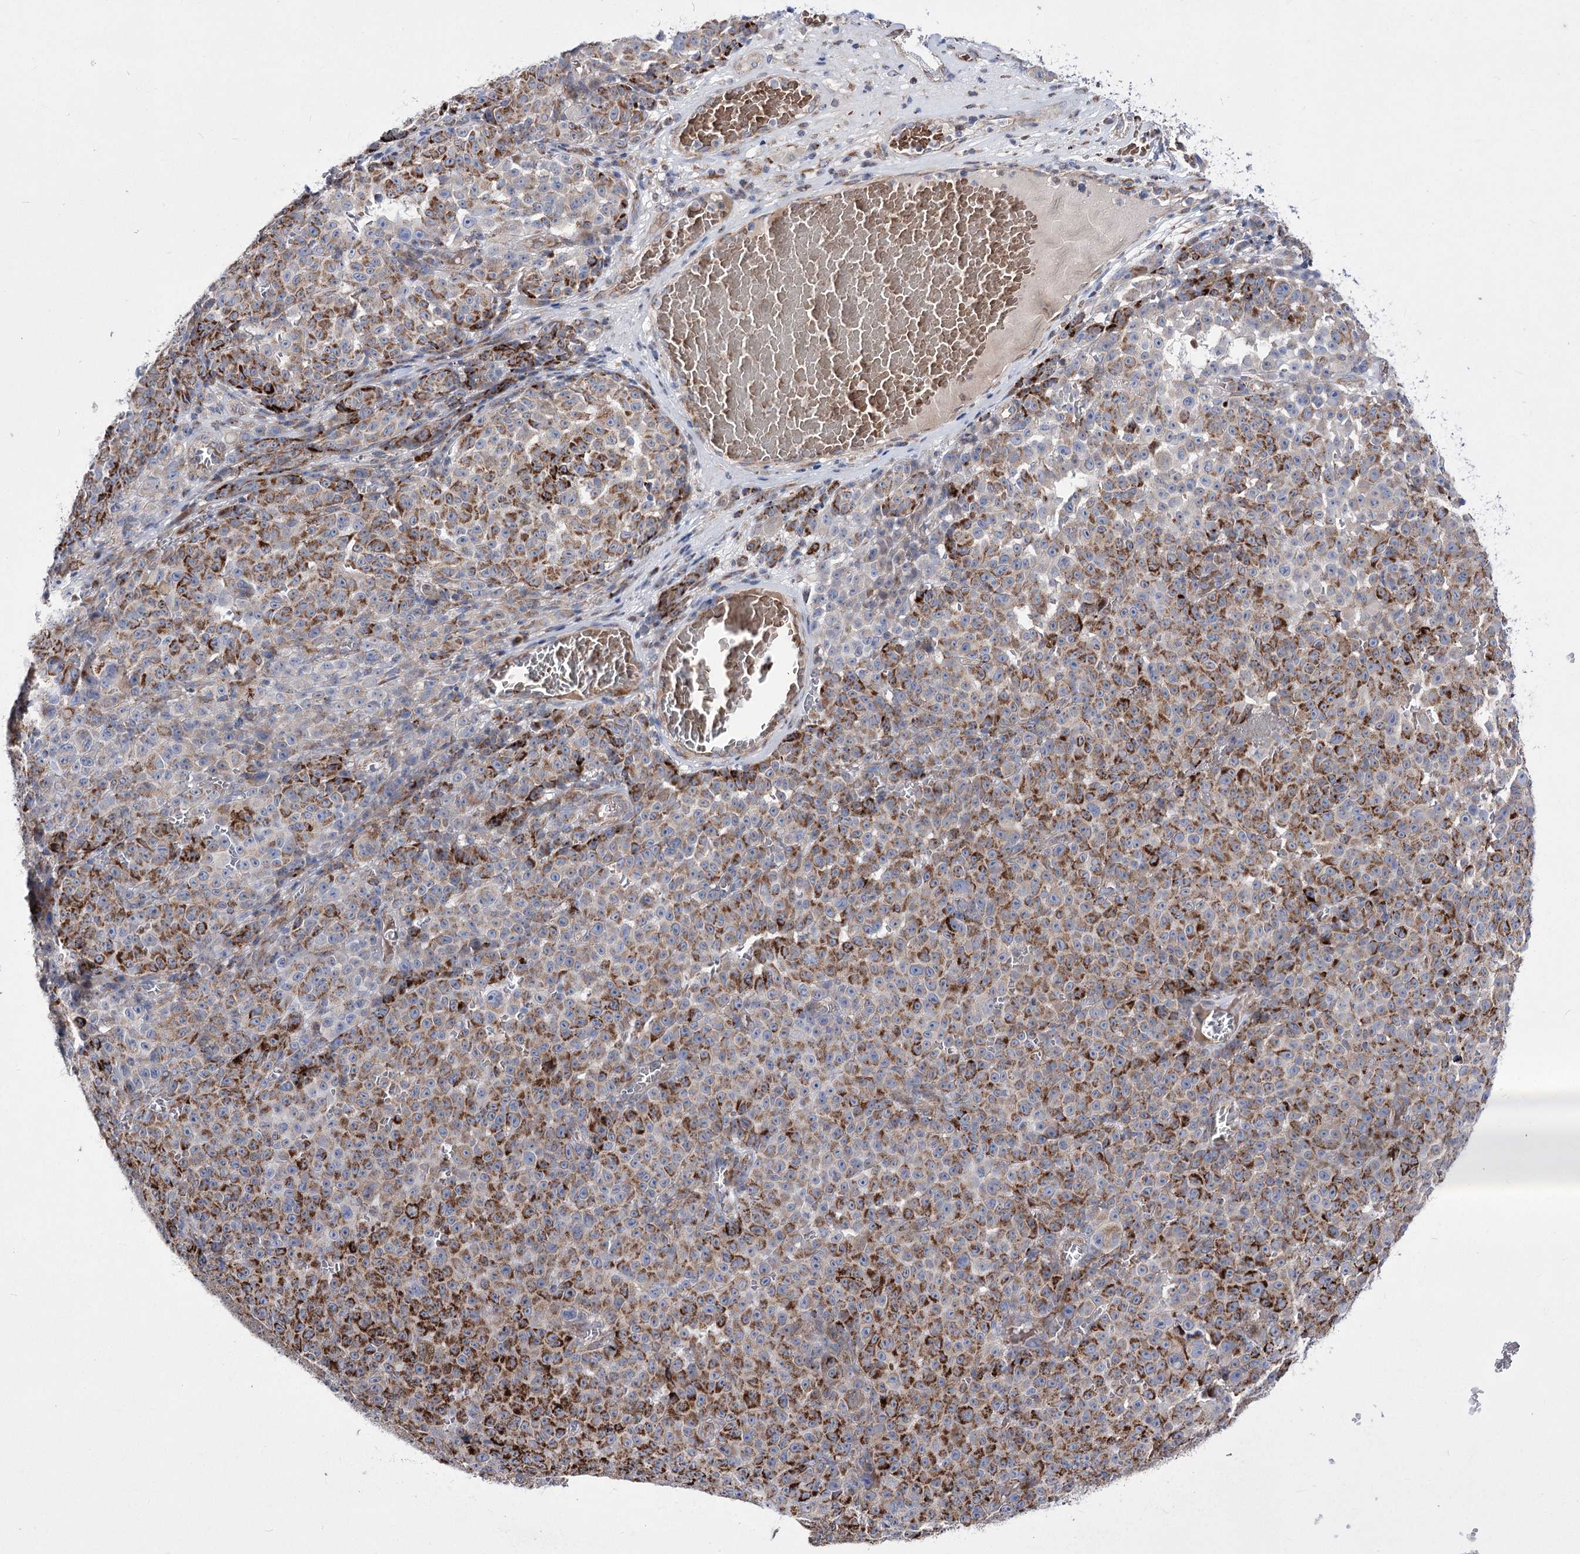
{"staining": {"intensity": "moderate", "quantity": ">75%", "location": "cytoplasmic/membranous"}, "tissue": "melanoma", "cell_type": "Tumor cells", "image_type": "cancer", "snomed": [{"axis": "morphology", "description": "Malignant melanoma, NOS"}, {"axis": "topography", "description": "Skin"}], "caption": "The histopathology image reveals a brown stain indicating the presence of a protein in the cytoplasmic/membranous of tumor cells in melanoma. (DAB = brown stain, brightfield microscopy at high magnification).", "gene": "OSBPL5", "patient": {"sex": "female", "age": 82}}